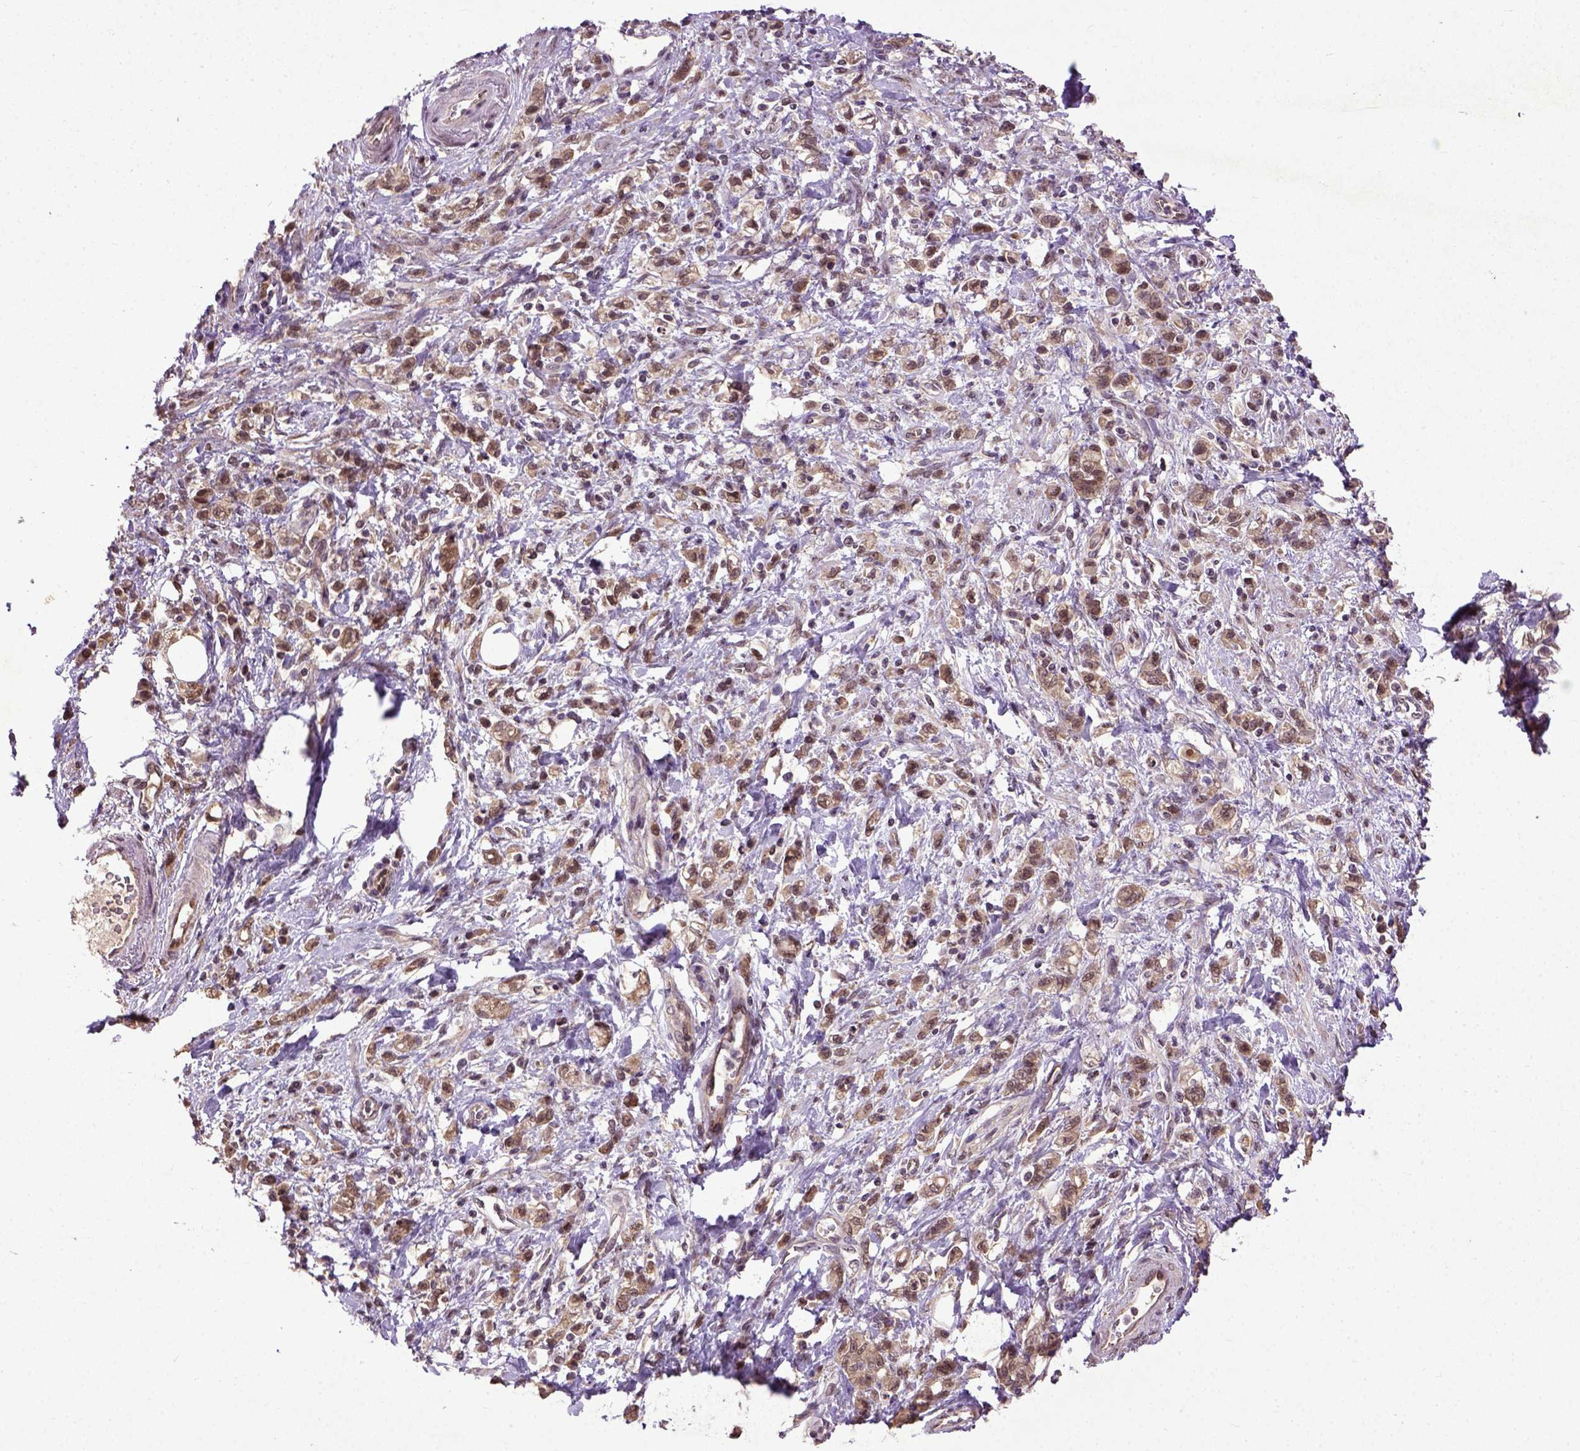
{"staining": {"intensity": "moderate", "quantity": ">75%", "location": "cytoplasmic/membranous,nuclear"}, "tissue": "stomach cancer", "cell_type": "Tumor cells", "image_type": "cancer", "snomed": [{"axis": "morphology", "description": "Adenocarcinoma, NOS"}, {"axis": "topography", "description": "Stomach"}], "caption": "The photomicrograph displays a brown stain indicating the presence of a protein in the cytoplasmic/membranous and nuclear of tumor cells in stomach adenocarcinoma.", "gene": "UBA3", "patient": {"sex": "male", "age": 77}}